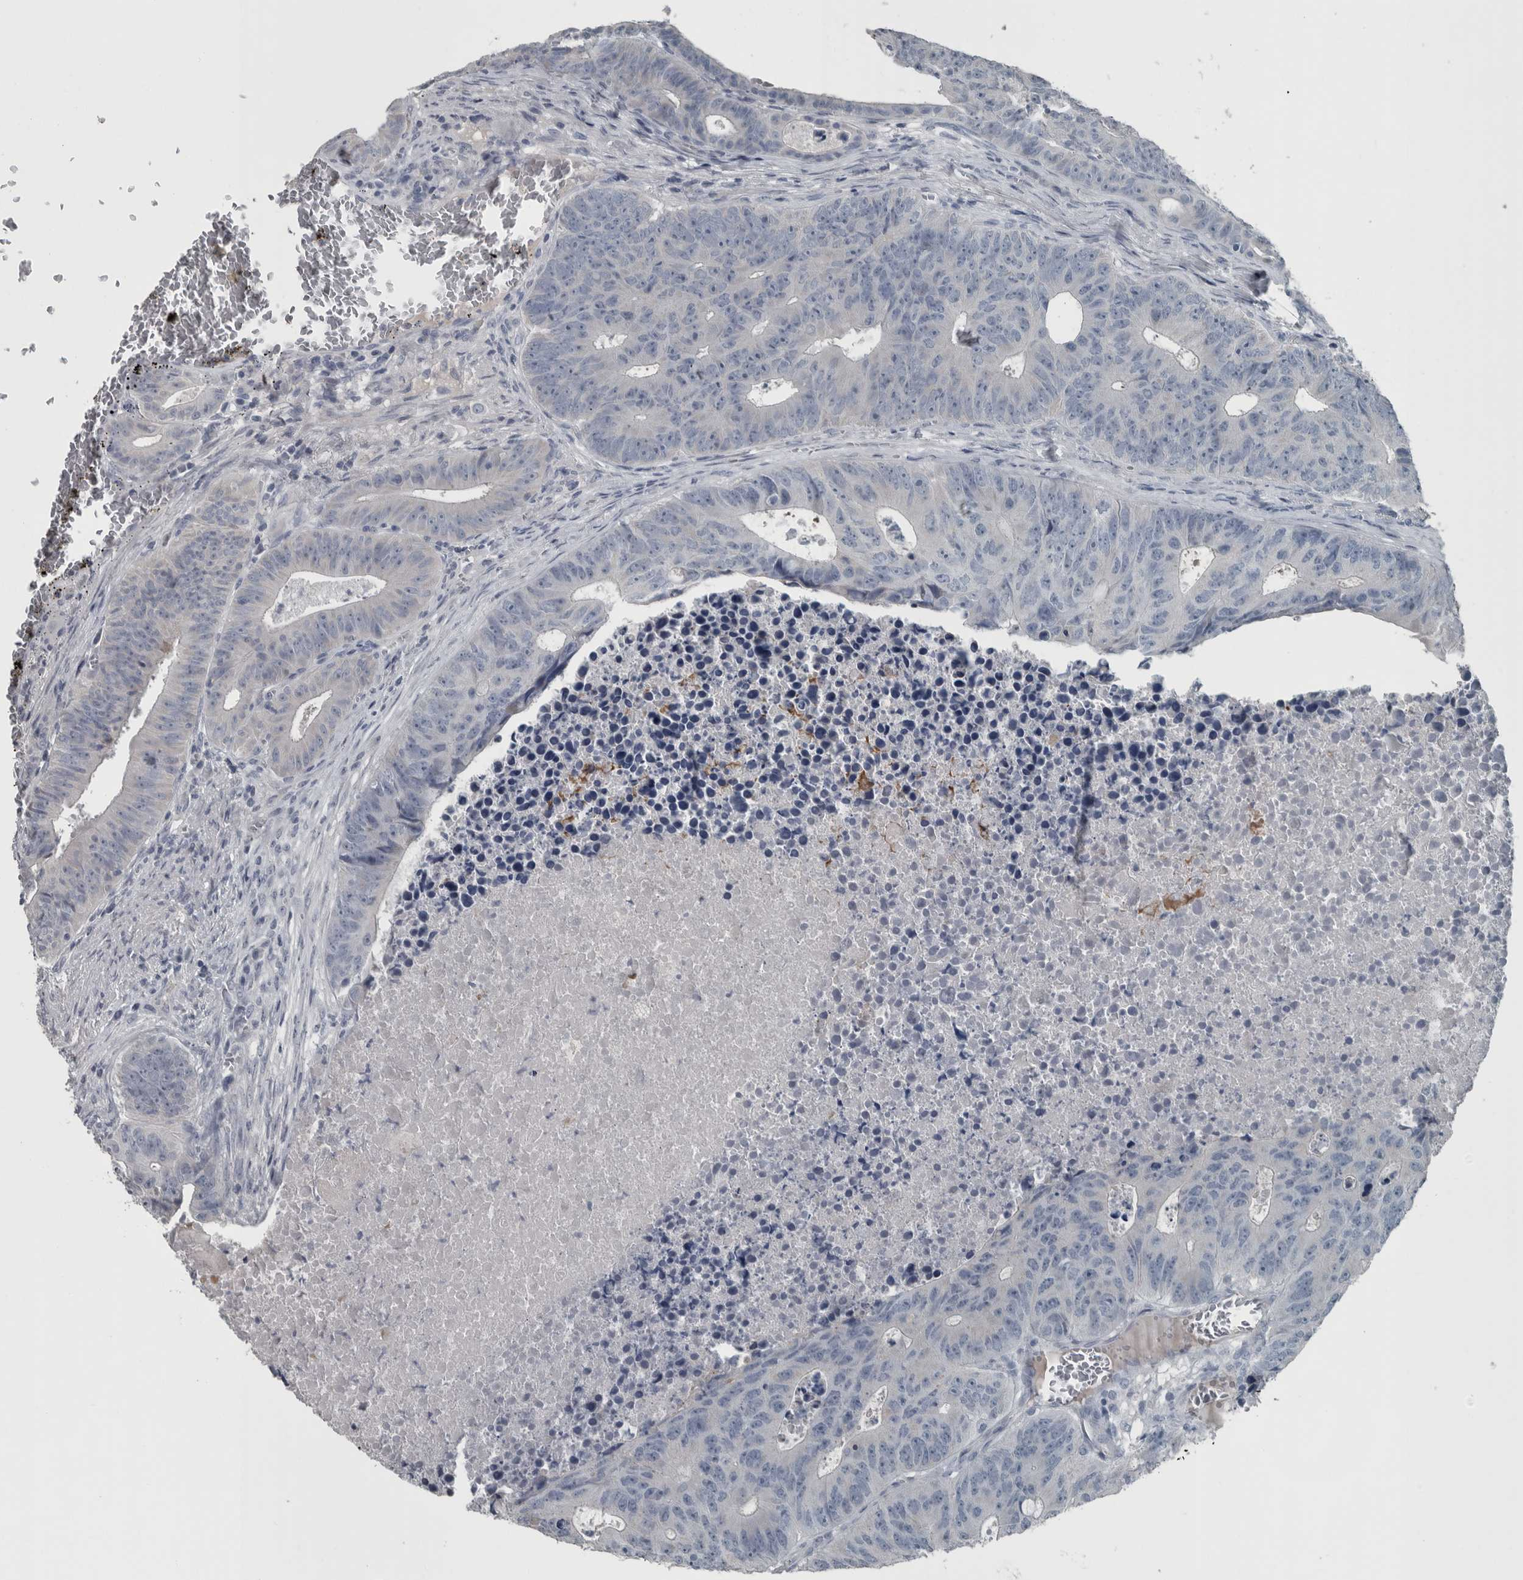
{"staining": {"intensity": "negative", "quantity": "none", "location": "none"}, "tissue": "colorectal cancer", "cell_type": "Tumor cells", "image_type": "cancer", "snomed": [{"axis": "morphology", "description": "Adenocarcinoma, NOS"}, {"axis": "topography", "description": "Colon"}], "caption": "IHC micrograph of neoplastic tissue: human colorectal cancer stained with DAB (3,3'-diaminobenzidine) shows no significant protein expression in tumor cells.", "gene": "KRT20", "patient": {"sex": "male", "age": 87}}